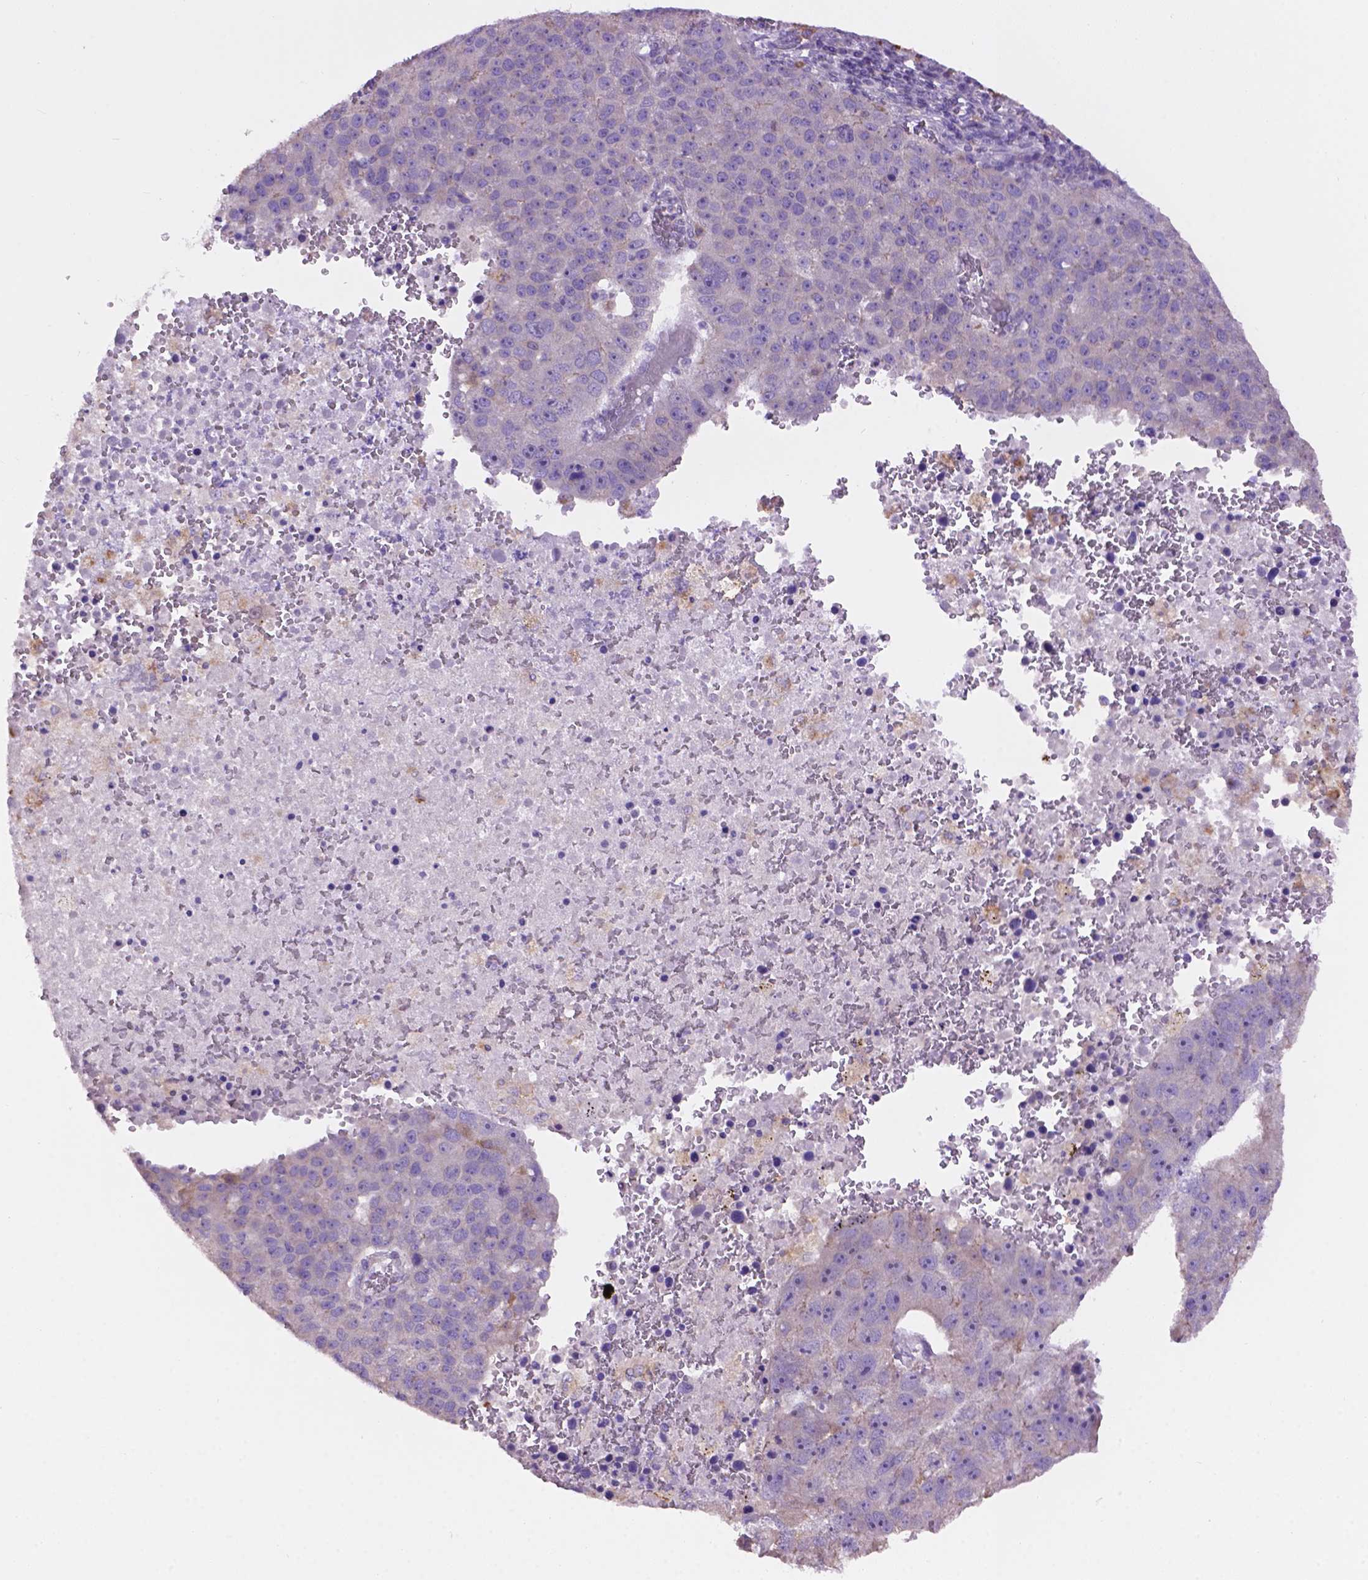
{"staining": {"intensity": "negative", "quantity": "none", "location": "none"}, "tissue": "pancreatic cancer", "cell_type": "Tumor cells", "image_type": "cancer", "snomed": [{"axis": "morphology", "description": "Adenocarcinoma, NOS"}, {"axis": "topography", "description": "Pancreas"}], "caption": "IHC photomicrograph of human pancreatic adenocarcinoma stained for a protein (brown), which exhibits no staining in tumor cells.", "gene": "CDH7", "patient": {"sex": "female", "age": 61}}